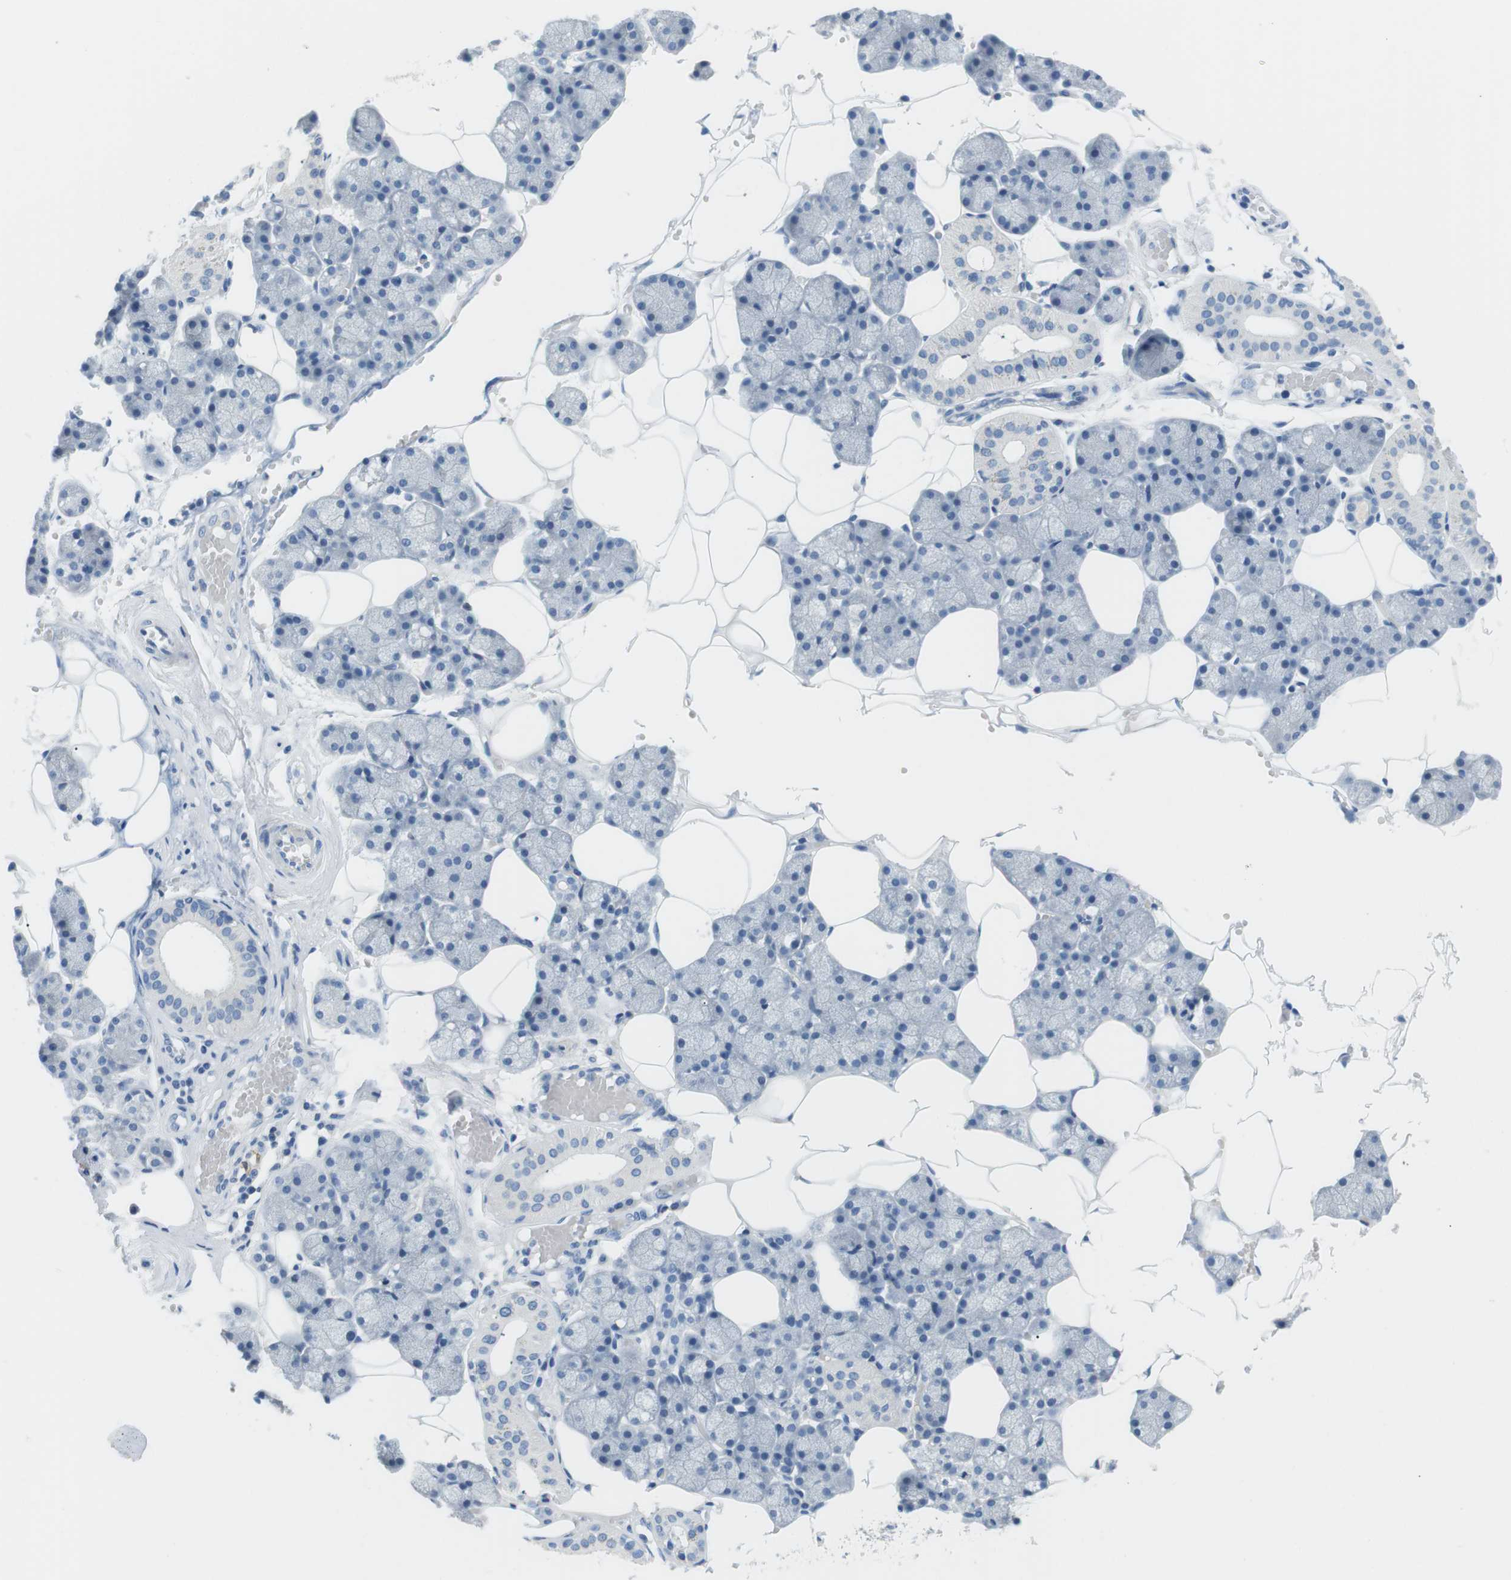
{"staining": {"intensity": "negative", "quantity": "none", "location": "none"}, "tissue": "salivary gland", "cell_type": "Glandular cells", "image_type": "normal", "snomed": [{"axis": "morphology", "description": "Normal tissue, NOS"}, {"axis": "topography", "description": "Salivary gland"}], "caption": "IHC histopathology image of benign salivary gland: salivary gland stained with DAB demonstrates no significant protein positivity in glandular cells. The staining is performed using DAB (3,3'-diaminobenzidine) brown chromogen with nuclei counter-stained in using hematoxylin.", "gene": "TNFRSF4", "patient": {"sex": "male", "age": 62}}